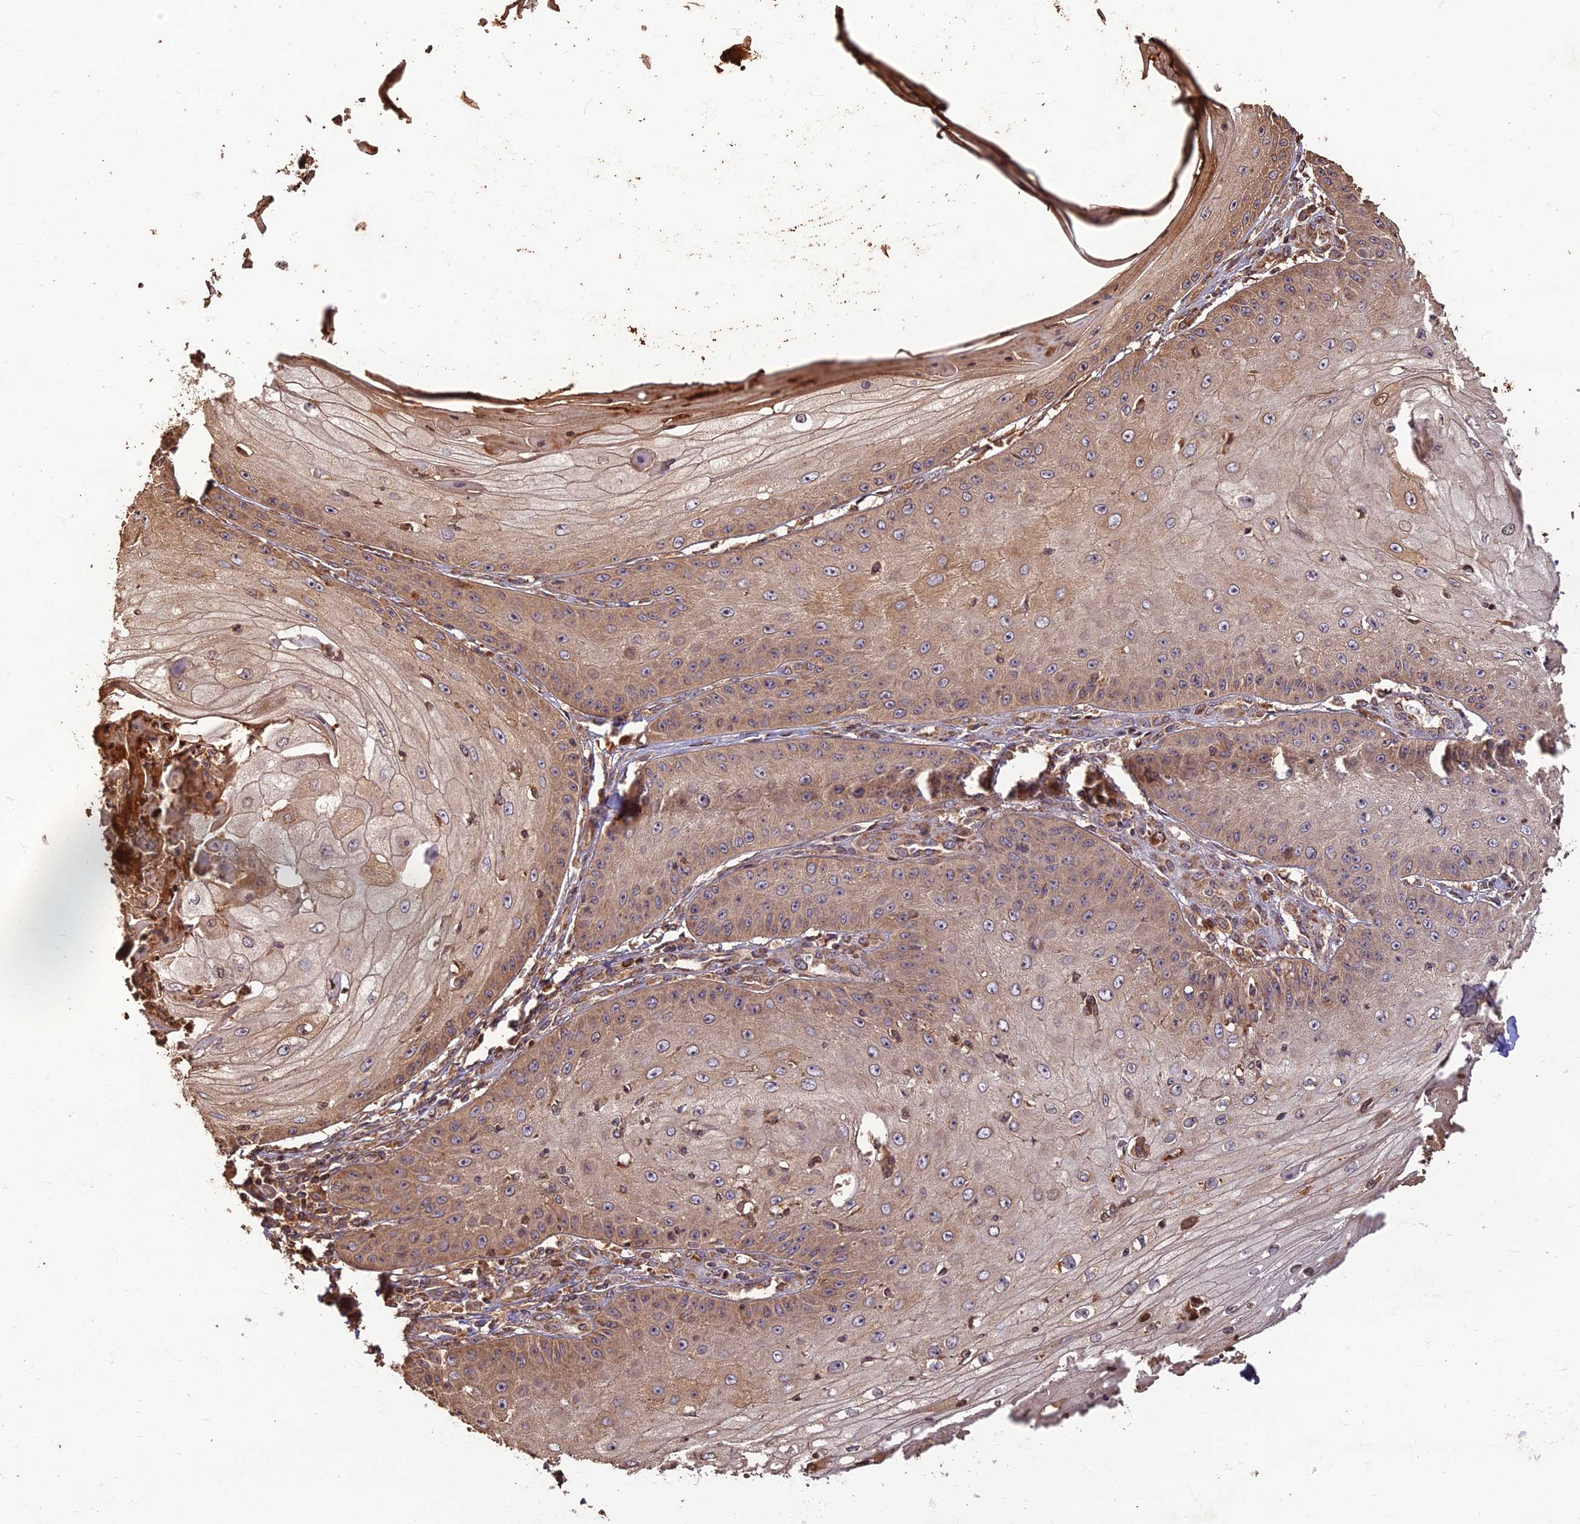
{"staining": {"intensity": "moderate", "quantity": "25%-75%", "location": "cytoplasmic/membranous"}, "tissue": "skin cancer", "cell_type": "Tumor cells", "image_type": "cancer", "snomed": [{"axis": "morphology", "description": "Squamous cell carcinoma, NOS"}, {"axis": "topography", "description": "Skin"}], "caption": "The photomicrograph reveals staining of skin squamous cell carcinoma, revealing moderate cytoplasmic/membranous protein staining (brown color) within tumor cells.", "gene": "CORO1C", "patient": {"sex": "male", "age": 70}}